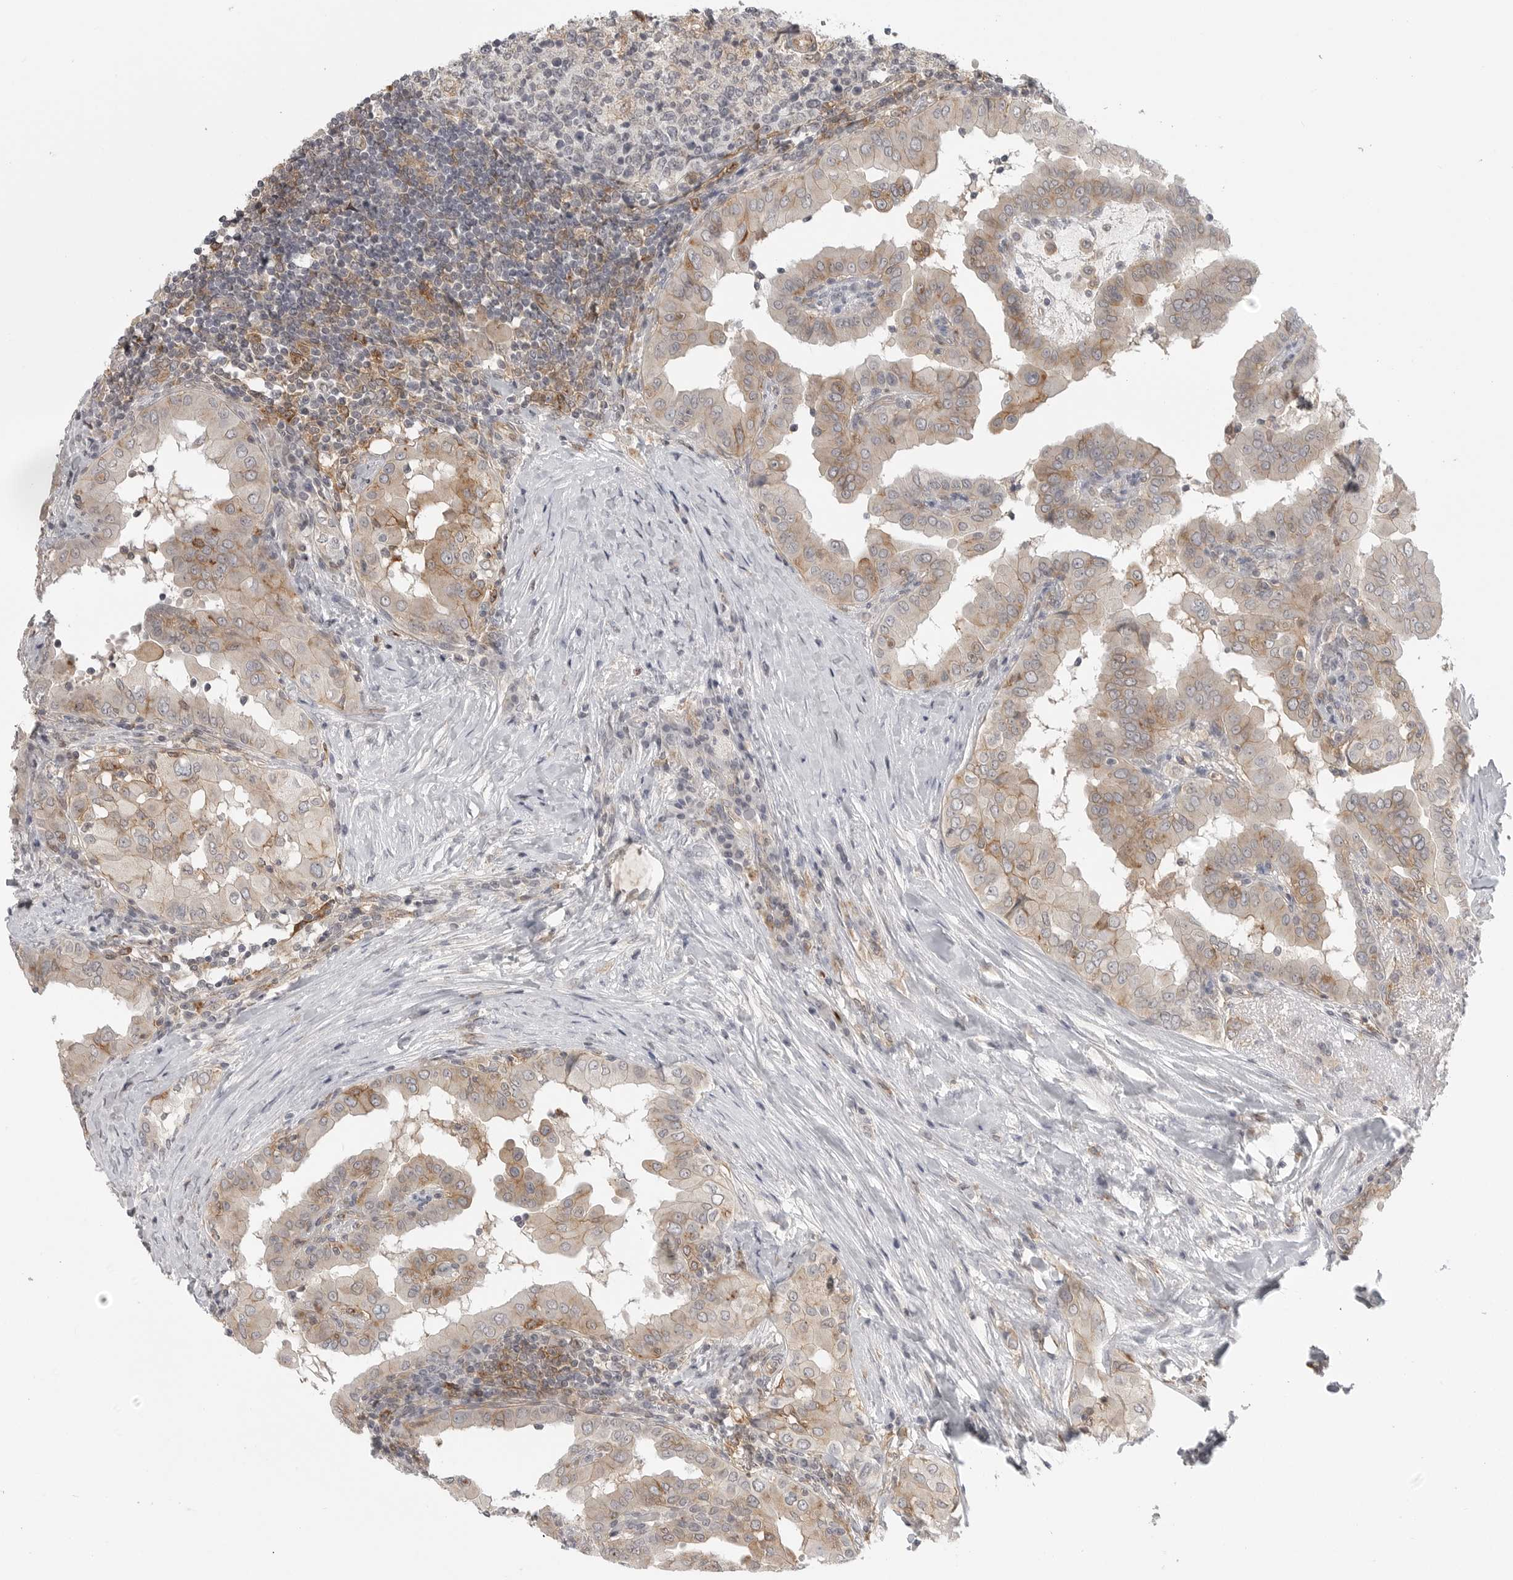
{"staining": {"intensity": "weak", "quantity": "25%-75%", "location": "cytoplasmic/membranous"}, "tissue": "thyroid cancer", "cell_type": "Tumor cells", "image_type": "cancer", "snomed": [{"axis": "morphology", "description": "Papillary adenocarcinoma, NOS"}, {"axis": "topography", "description": "Thyroid gland"}], "caption": "Thyroid cancer stained for a protein (brown) shows weak cytoplasmic/membranous positive staining in approximately 25%-75% of tumor cells.", "gene": "IFNGR1", "patient": {"sex": "male", "age": 33}}